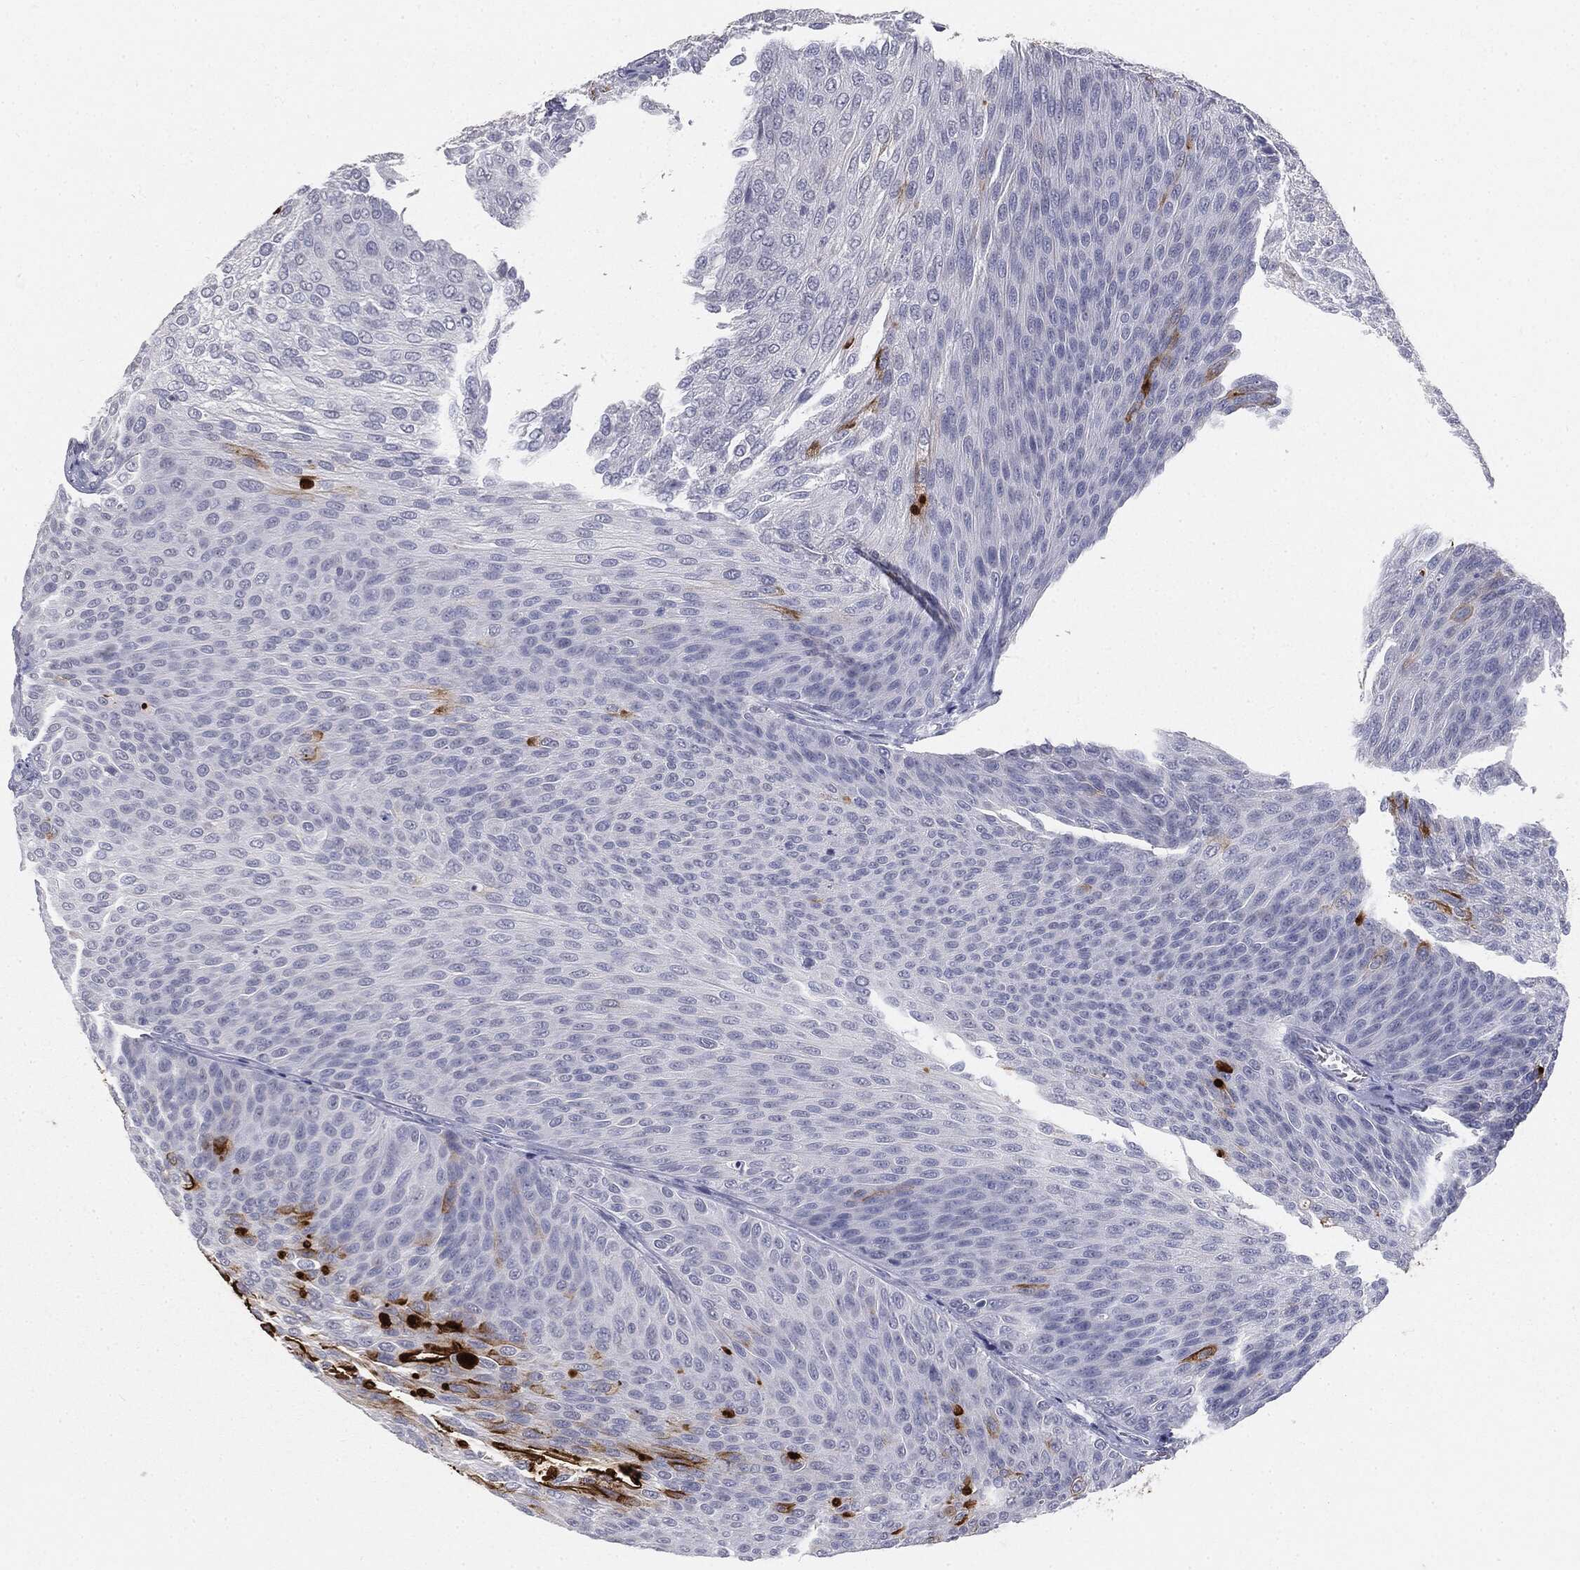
{"staining": {"intensity": "strong", "quantity": "25%-75%", "location": "cytoplasmic/membranous"}, "tissue": "urothelial cancer", "cell_type": "Tumor cells", "image_type": "cancer", "snomed": [{"axis": "morphology", "description": "Urothelial carcinoma, Low grade"}, {"axis": "topography", "description": "Ureter, NOS"}, {"axis": "topography", "description": "Urinary bladder"}], "caption": "Low-grade urothelial carcinoma tissue exhibits strong cytoplasmic/membranous expression in about 25%-75% of tumor cells, visualized by immunohistochemistry. Using DAB (3,3'-diaminobenzidine) (brown) and hematoxylin (blue) stains, captured at high magnification using brightfield microscopy.", "gene": "MUC1", "patient": {"sex": "male", "age": 78}}